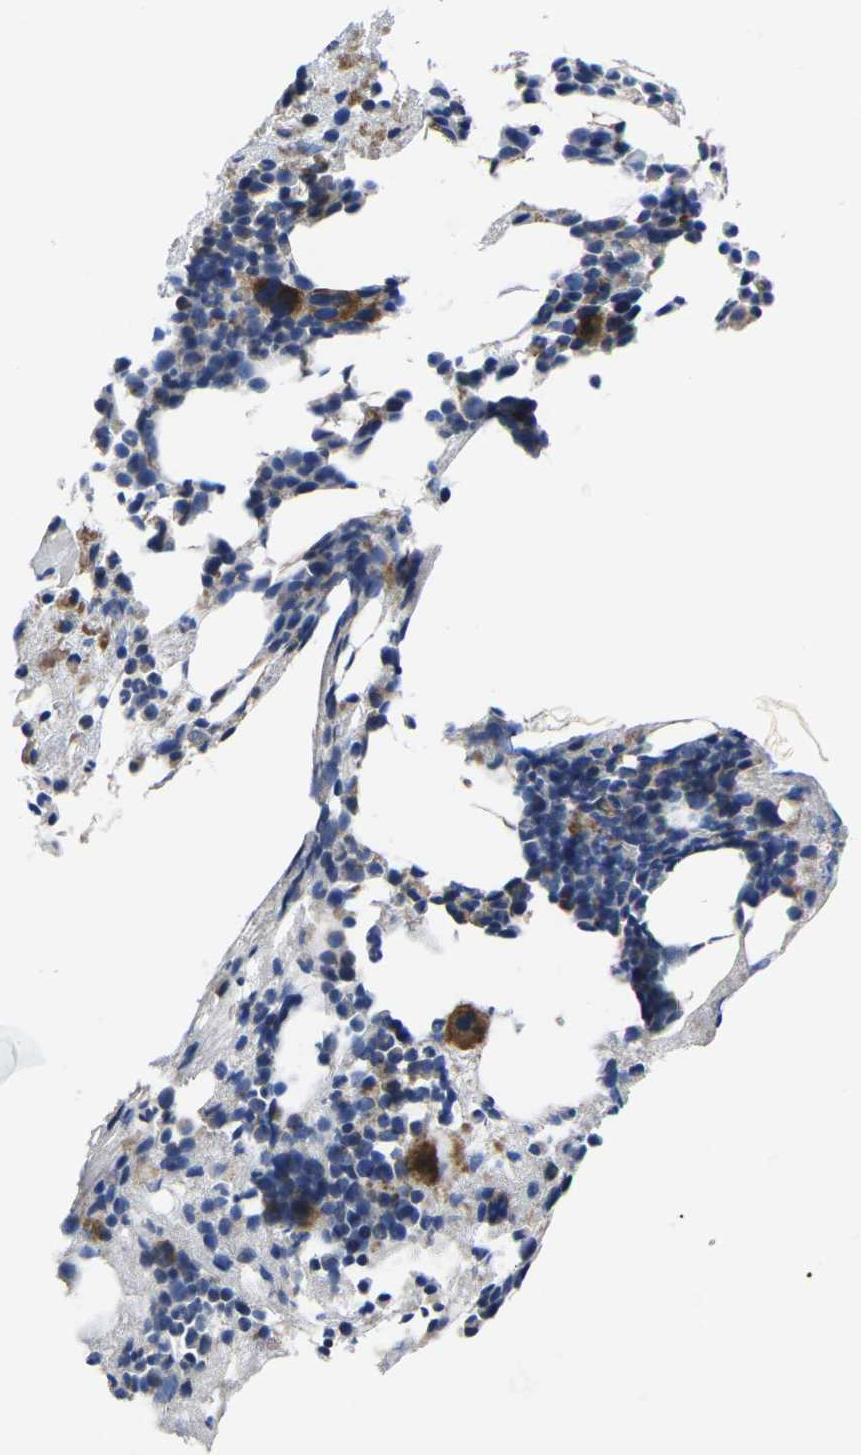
{"staining": {"intensity": "strong", "quantity": "<25%", "location": "cytoplasmic/membranous"}, "tissue": "bone marrow", "cell_type": "Hematopoietic cells", "image_type": "normal", "snomed": [{"axis": "morphology", "description": "Normal tissue, NOS"}, {"axis": "morphology", "description": "Inflammation, NOS"}, {"axis": "topography", "description": "Bone marrow"}], "caption": "Protein expression analysis of benign bone marrow exhibits strong cytoplasmic/membranous positivity in about <25% of hematopoietic cells. Ihc stains the protein of interest in brown and the nuclei are stained blue.", "gene": "GPR4", "patient": {"sex": "male", "age": 43}}